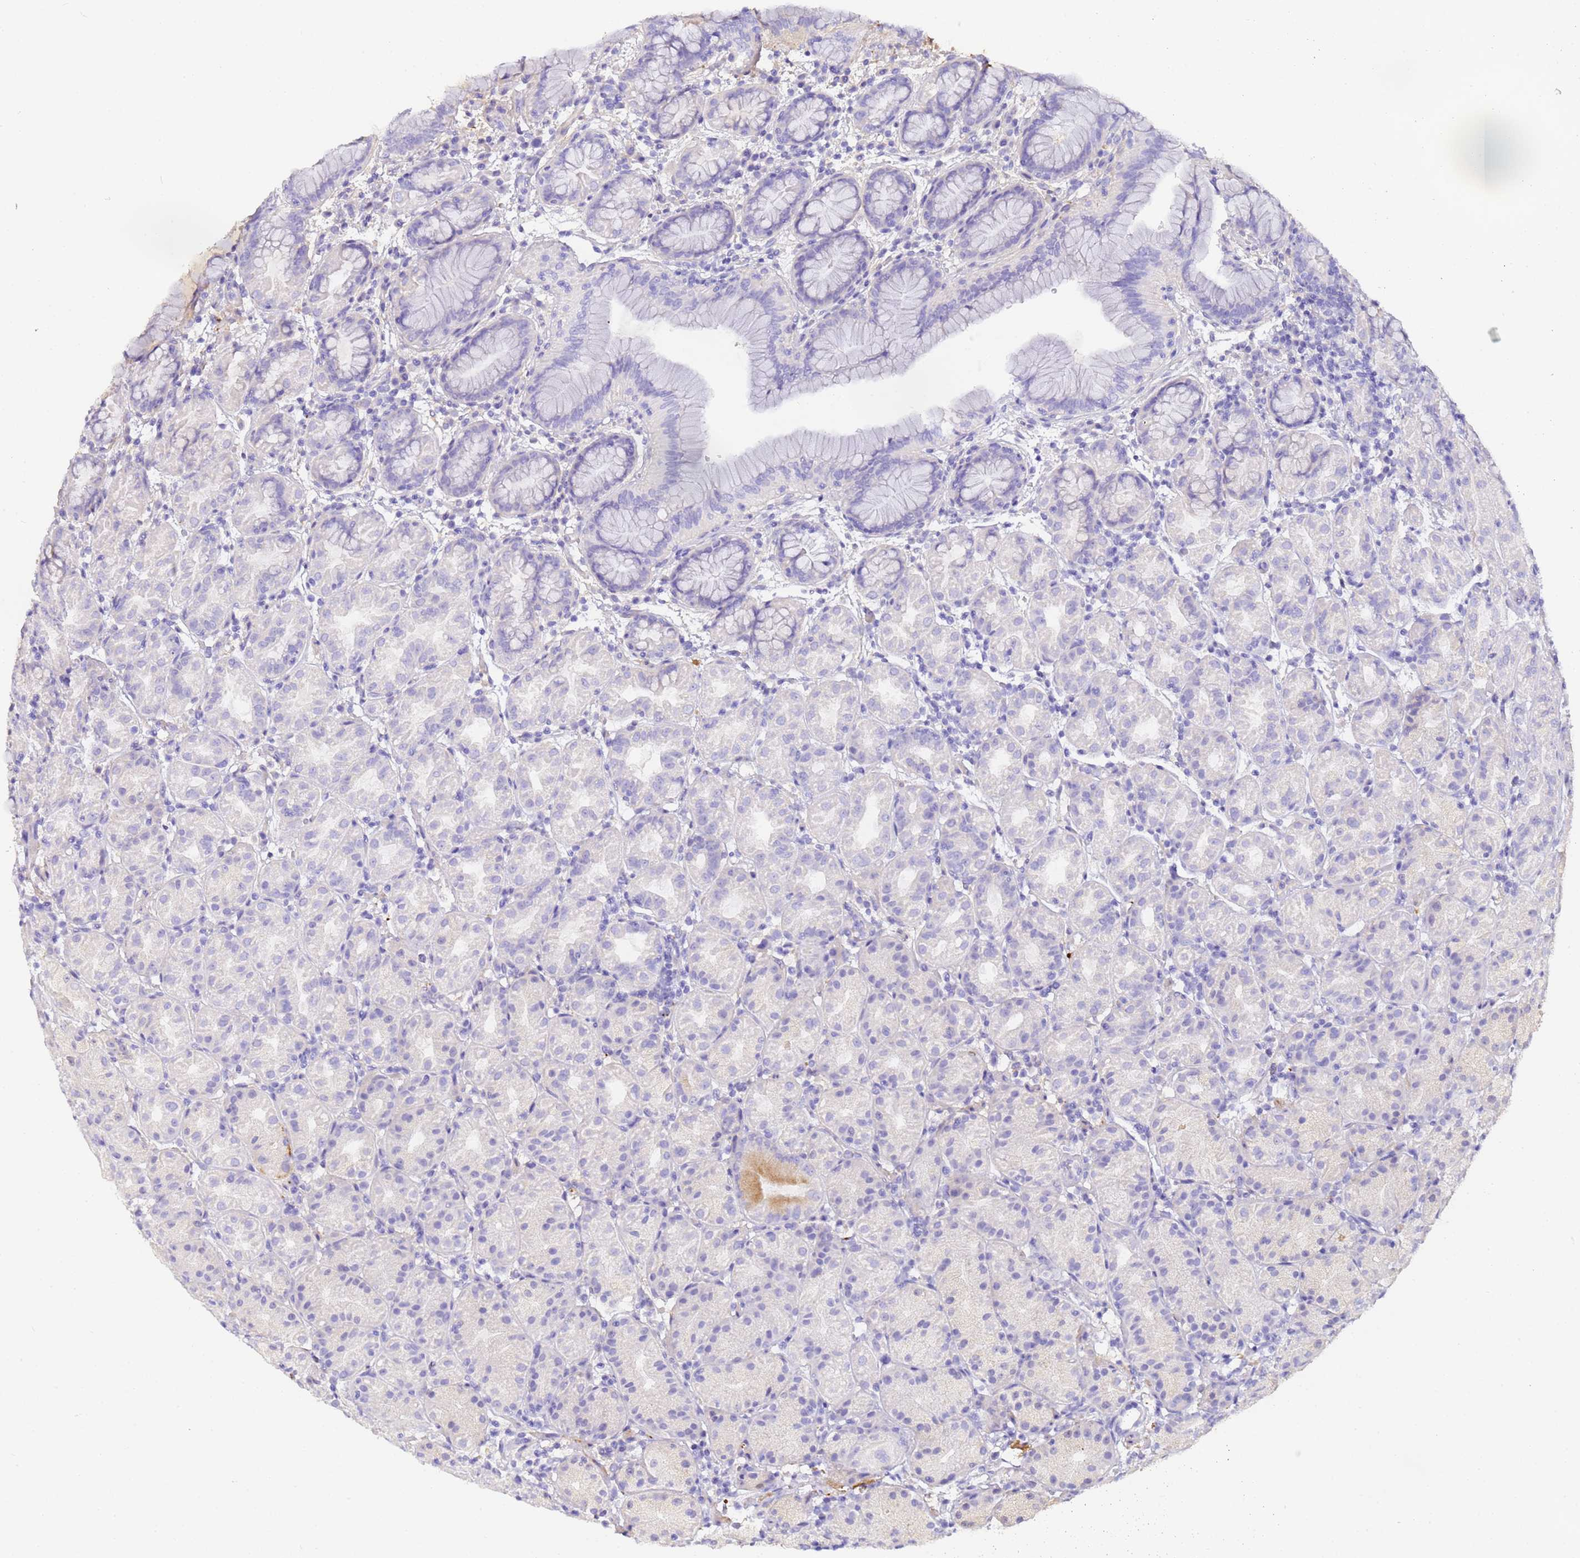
{"staining": {"intensity": "negative", "quantity": "none", "location": "none"}, "tissue": "stomach", "cell_type": "Glandular cells", "image_type": "normal", "snomed": [{"axis": "morphology", "description": "Normal tissue, NOS"}, {"axis": "topography", "description": "Stomach"}], "caption": "Immunohistochemical staining of benign stomach shows no significant positivity in glandular cells.", "gene": "CFHR1", "patient": {"sex": "female", "age": 79}}